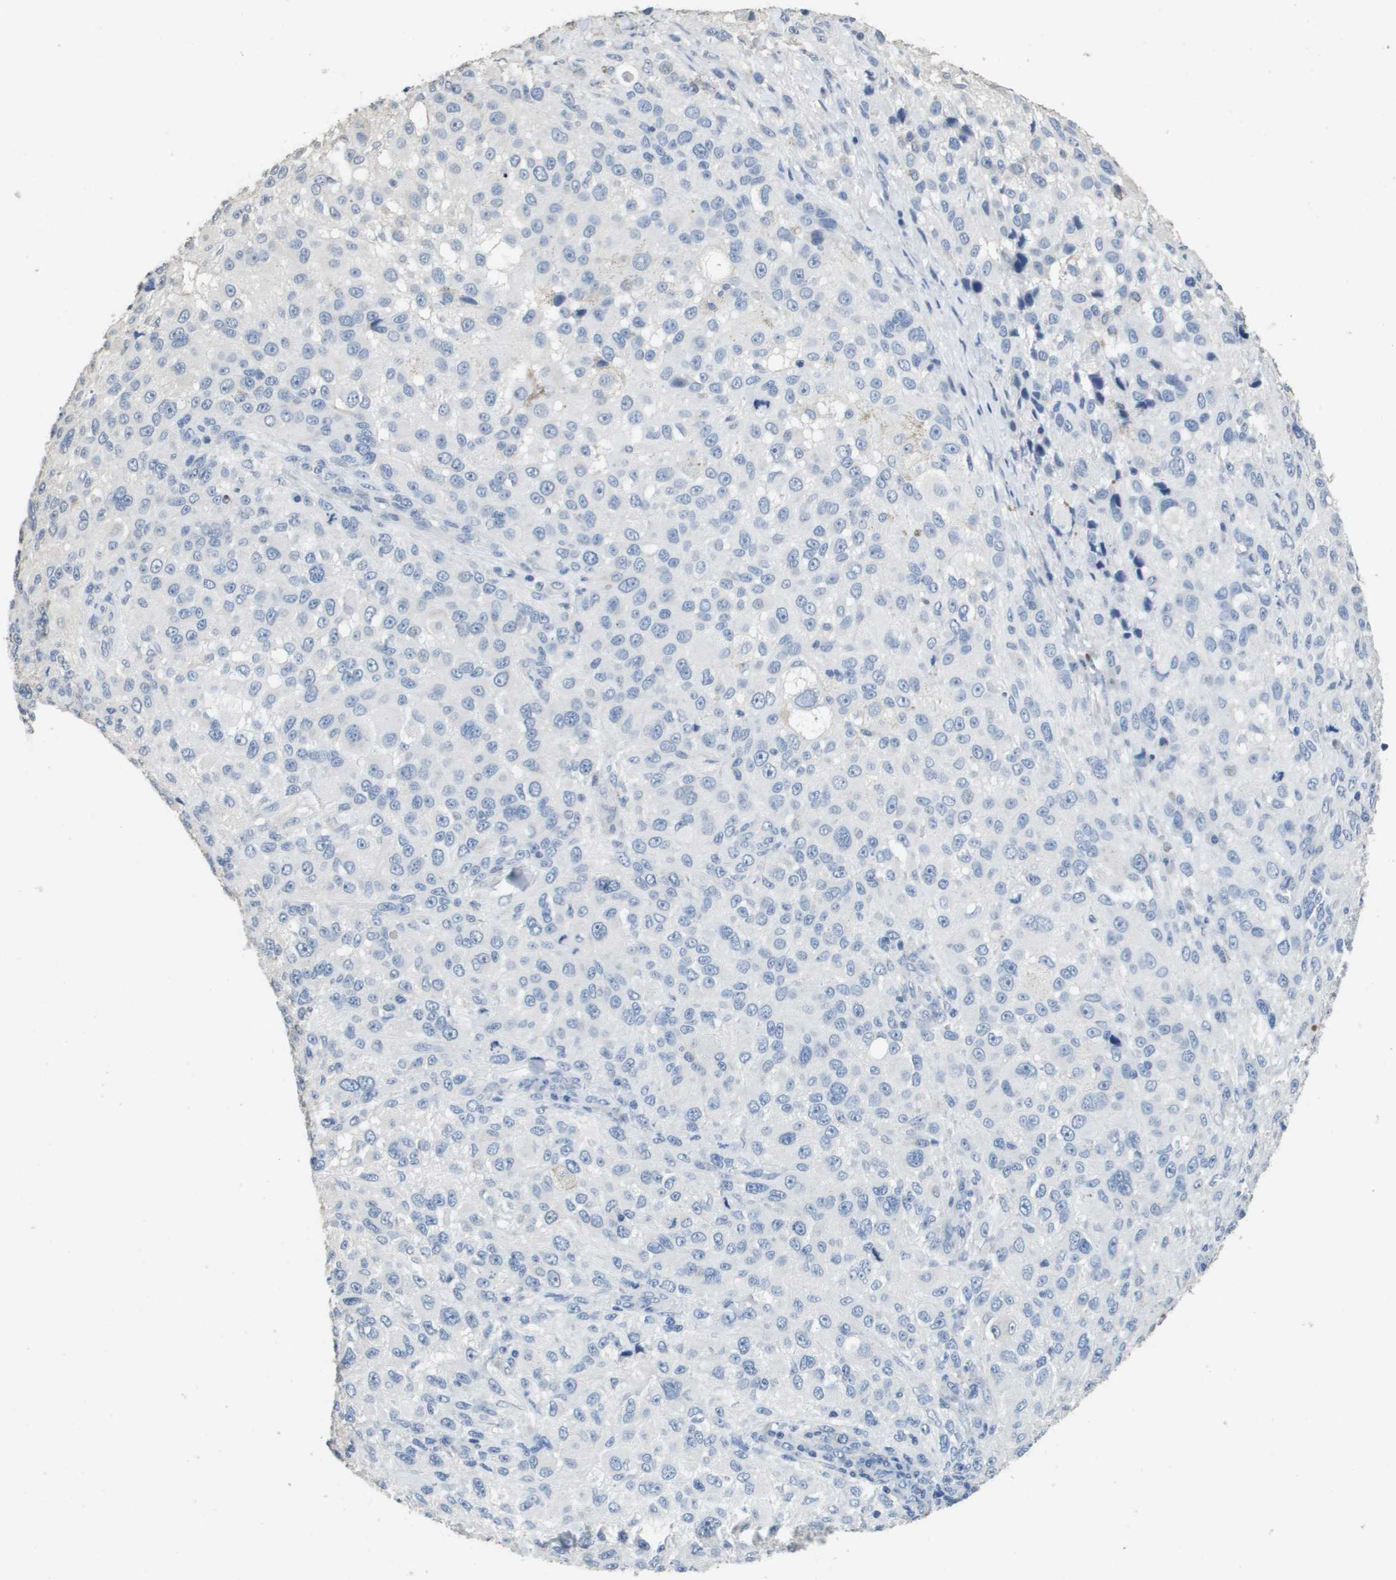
{"staining": {"intensity": "negative", "quantity": "none", "location": "none"}, "tissue": "melanoma", "cell_type": "Tumor cells", "image_type": "cancer", "snomed": [{"axis": "morphology", "description": "Necrosis, NOS"}, {"axis": "morphology", "description": "Malignant melanoma, NOS"}, {"axis": "topography", "description": "Skin"}], "caption": "Immunohistochemical staining of malignant melanoma reveals no significant expression in tumor cells.", "gene": "MT3", "patient": {"sex": "female", "age": 87}}